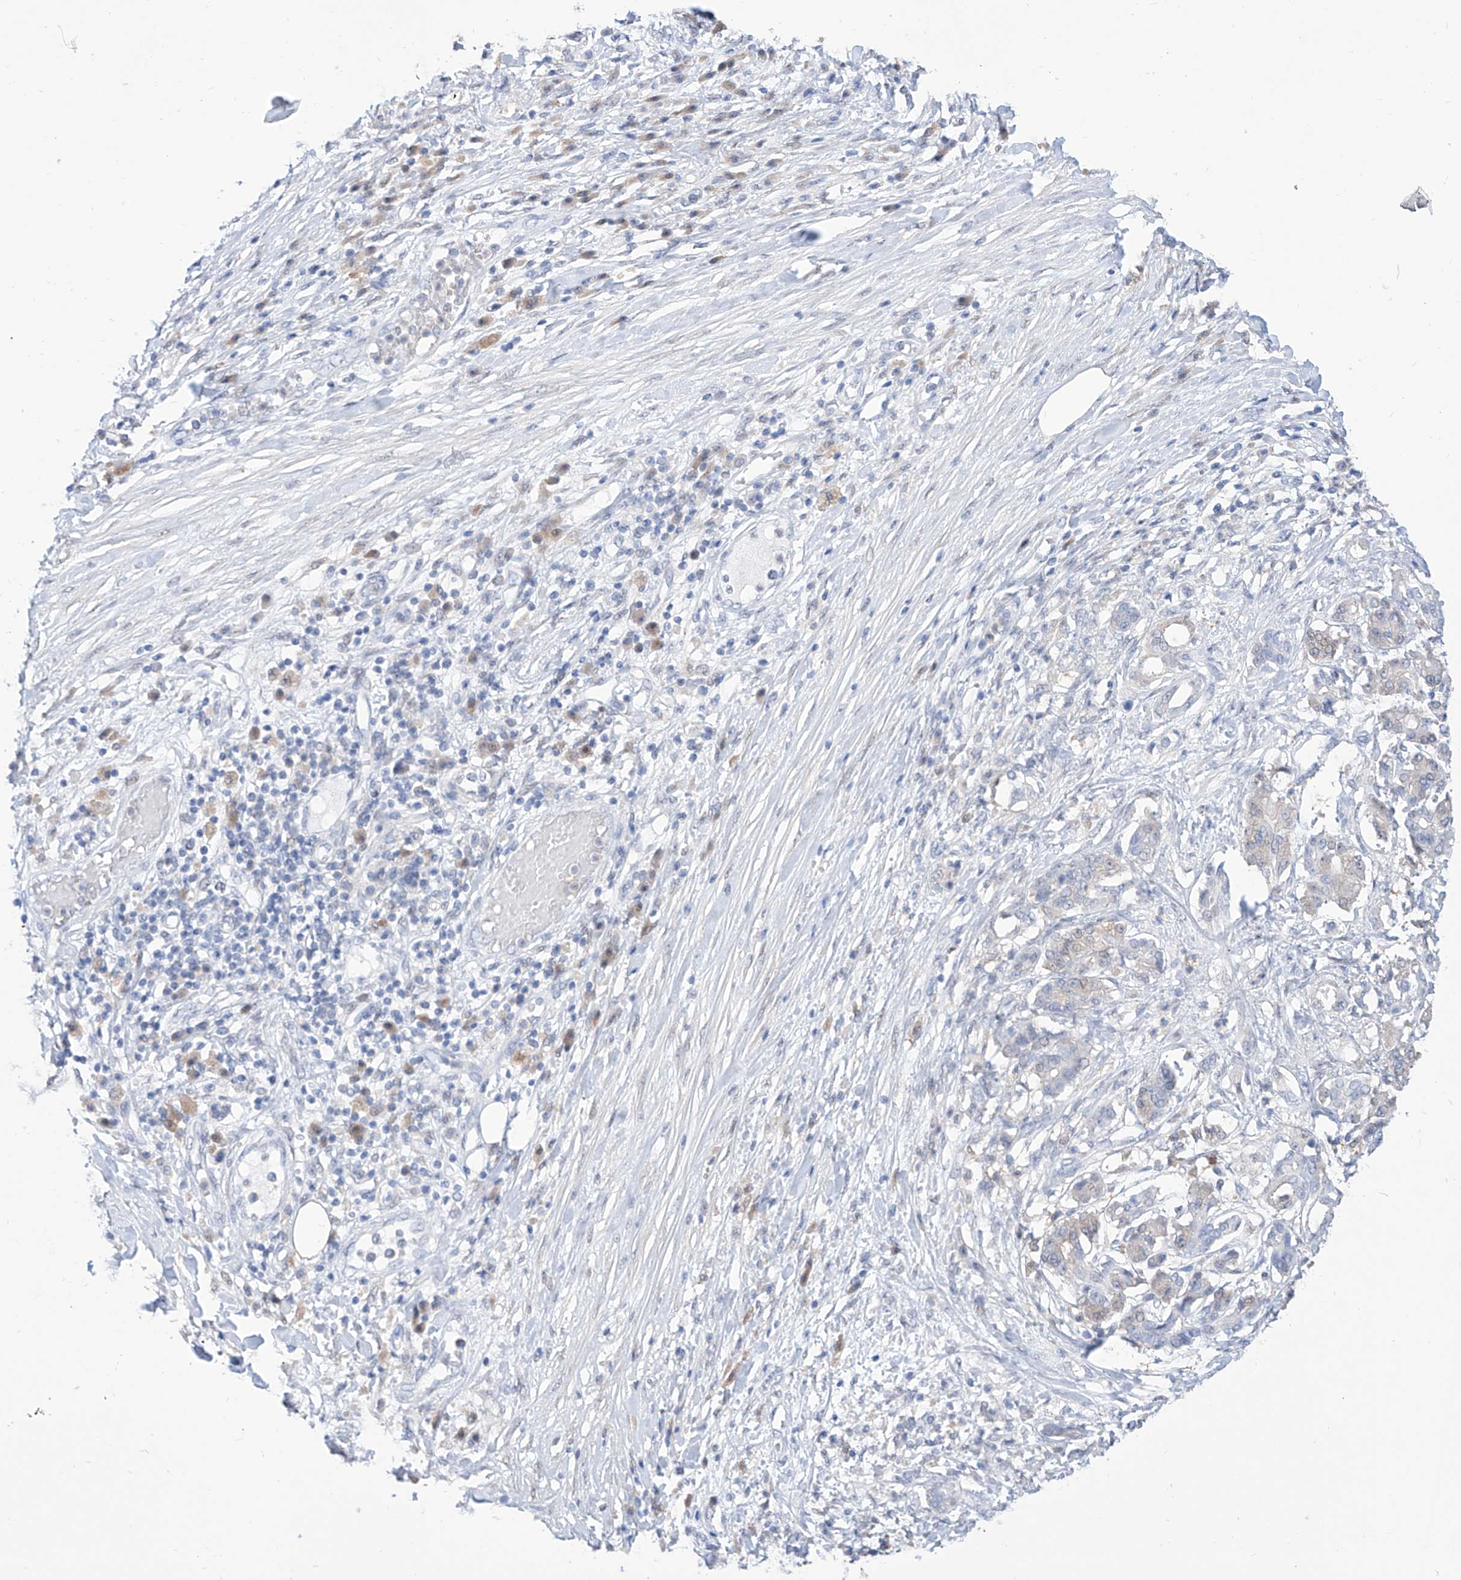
{"staining": {"intensity": "negative", "quantity": "none", "location": "none"}, "tissue": "pancreatic cancer", "cell_type": "Tumor cells", "image_type": "cancer", "snomed": [{"axis": "morphology", "description": "Adenocarcinoma, NOS"}, {"axis": "topography", "description": "Pancreas"}], "caption": "A high-resolution histopathology image shows immunohistochemistry (IHC) staining of pancreatic cancer (adenocarcinoma), which displays no significant staining in tumor cells. Nuclei are stained in blue.", "gene": "PDXK", "patient": {"sex": "female", "age": 56}}